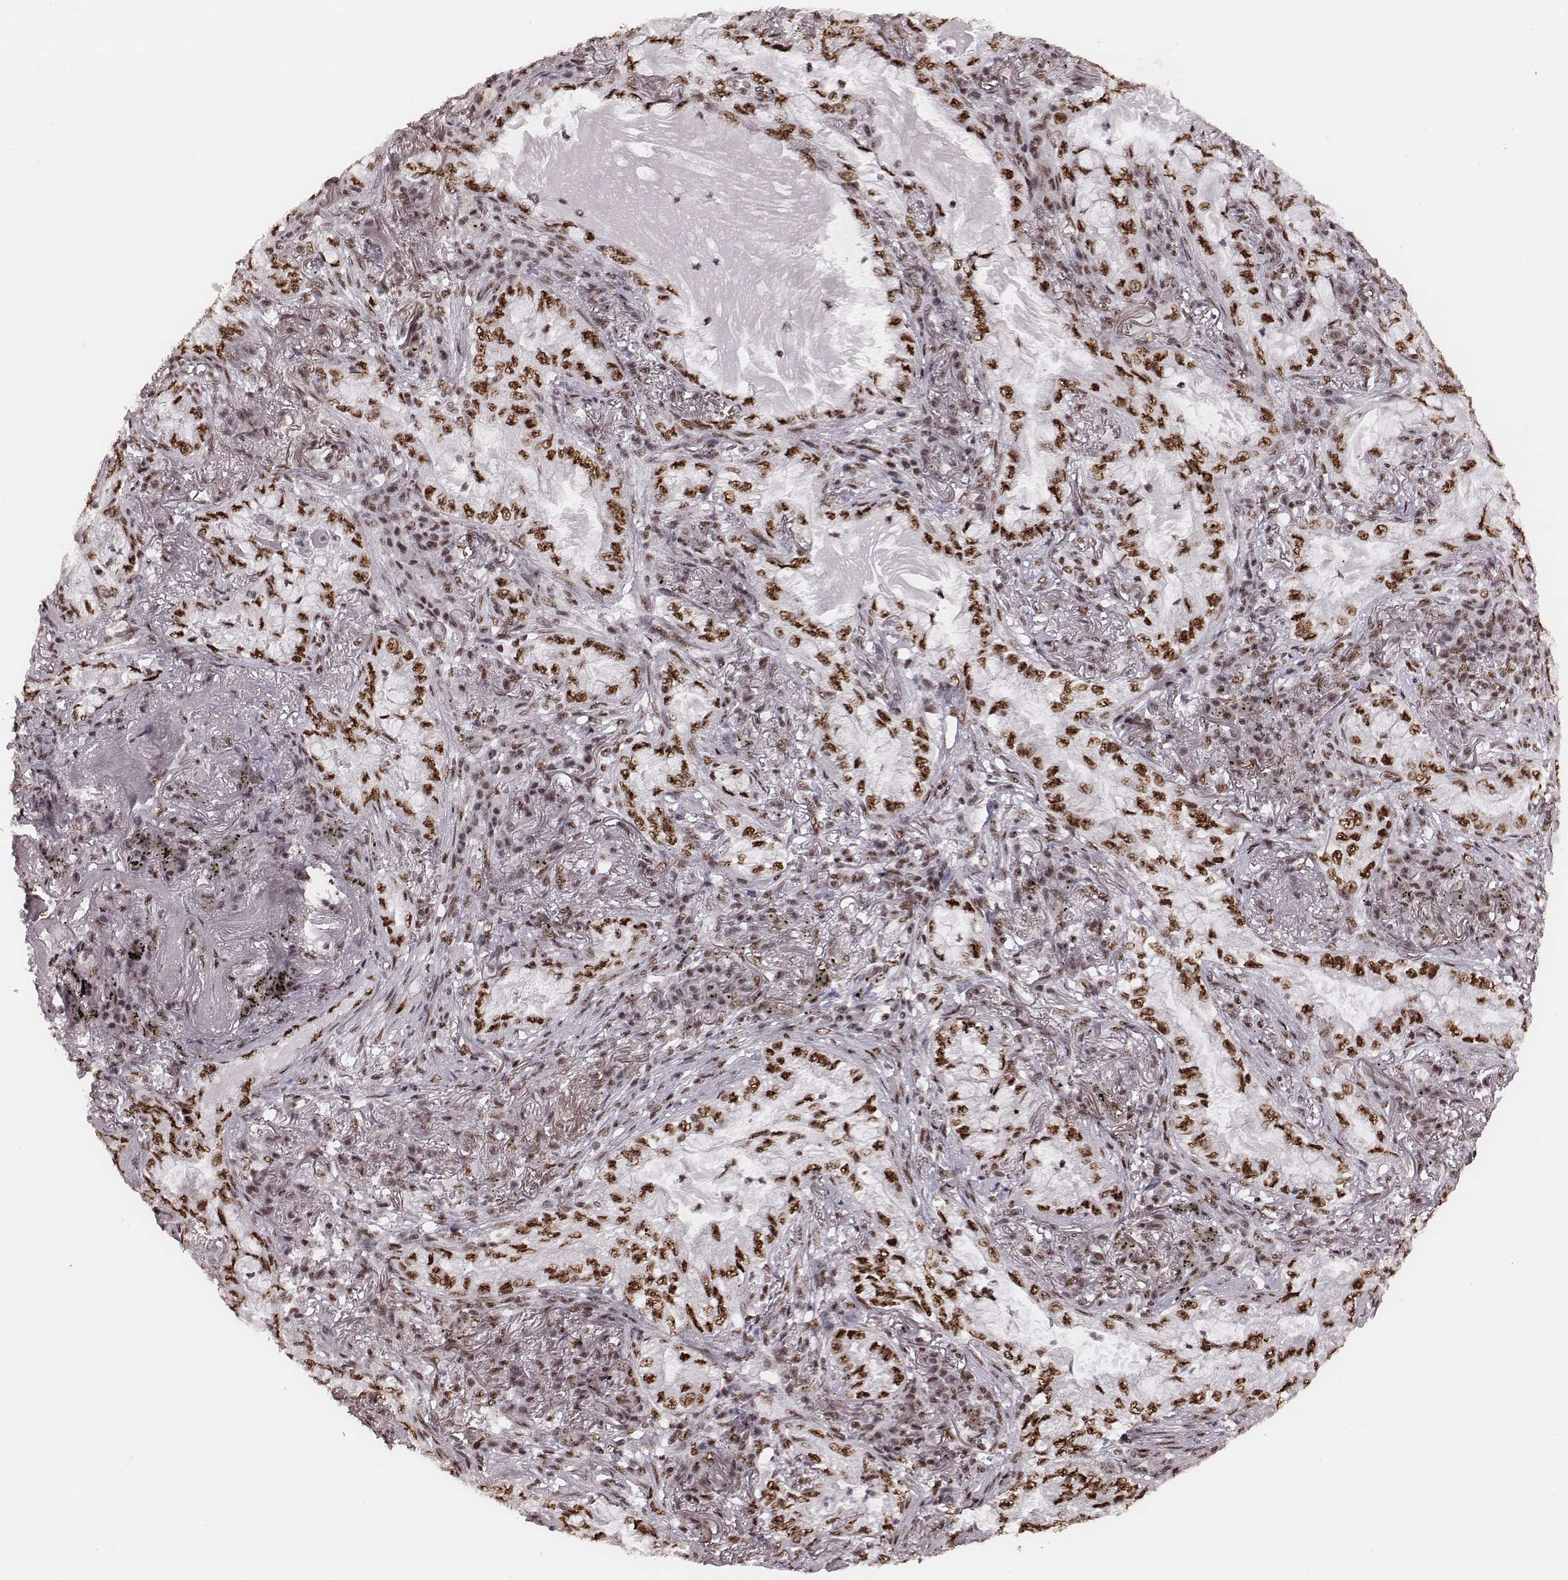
{"staining": {"intensity": "strong", "quantity": ">75%", "location": "nuclear"}, "tissue": "lung cancer", "cell_type": "Tumor cells", "image_type": "cancer", "snomed": [{"axis": "morphology", "description": "Adenocarcinoma, NOS"}, {"axis": "topography", "description": "Lung"}], "caption": "The image shows immunohistochemical staining of lung cancer. There is strong nuclear positivity is present in approximately >75% of tumor cells. (DAB (3,3'-diaminobenzidine) = brown stain, brightfield microscopy at high magnification).", "gene": "LUC7L", "patient": {"sex": "female", "age": 73}}